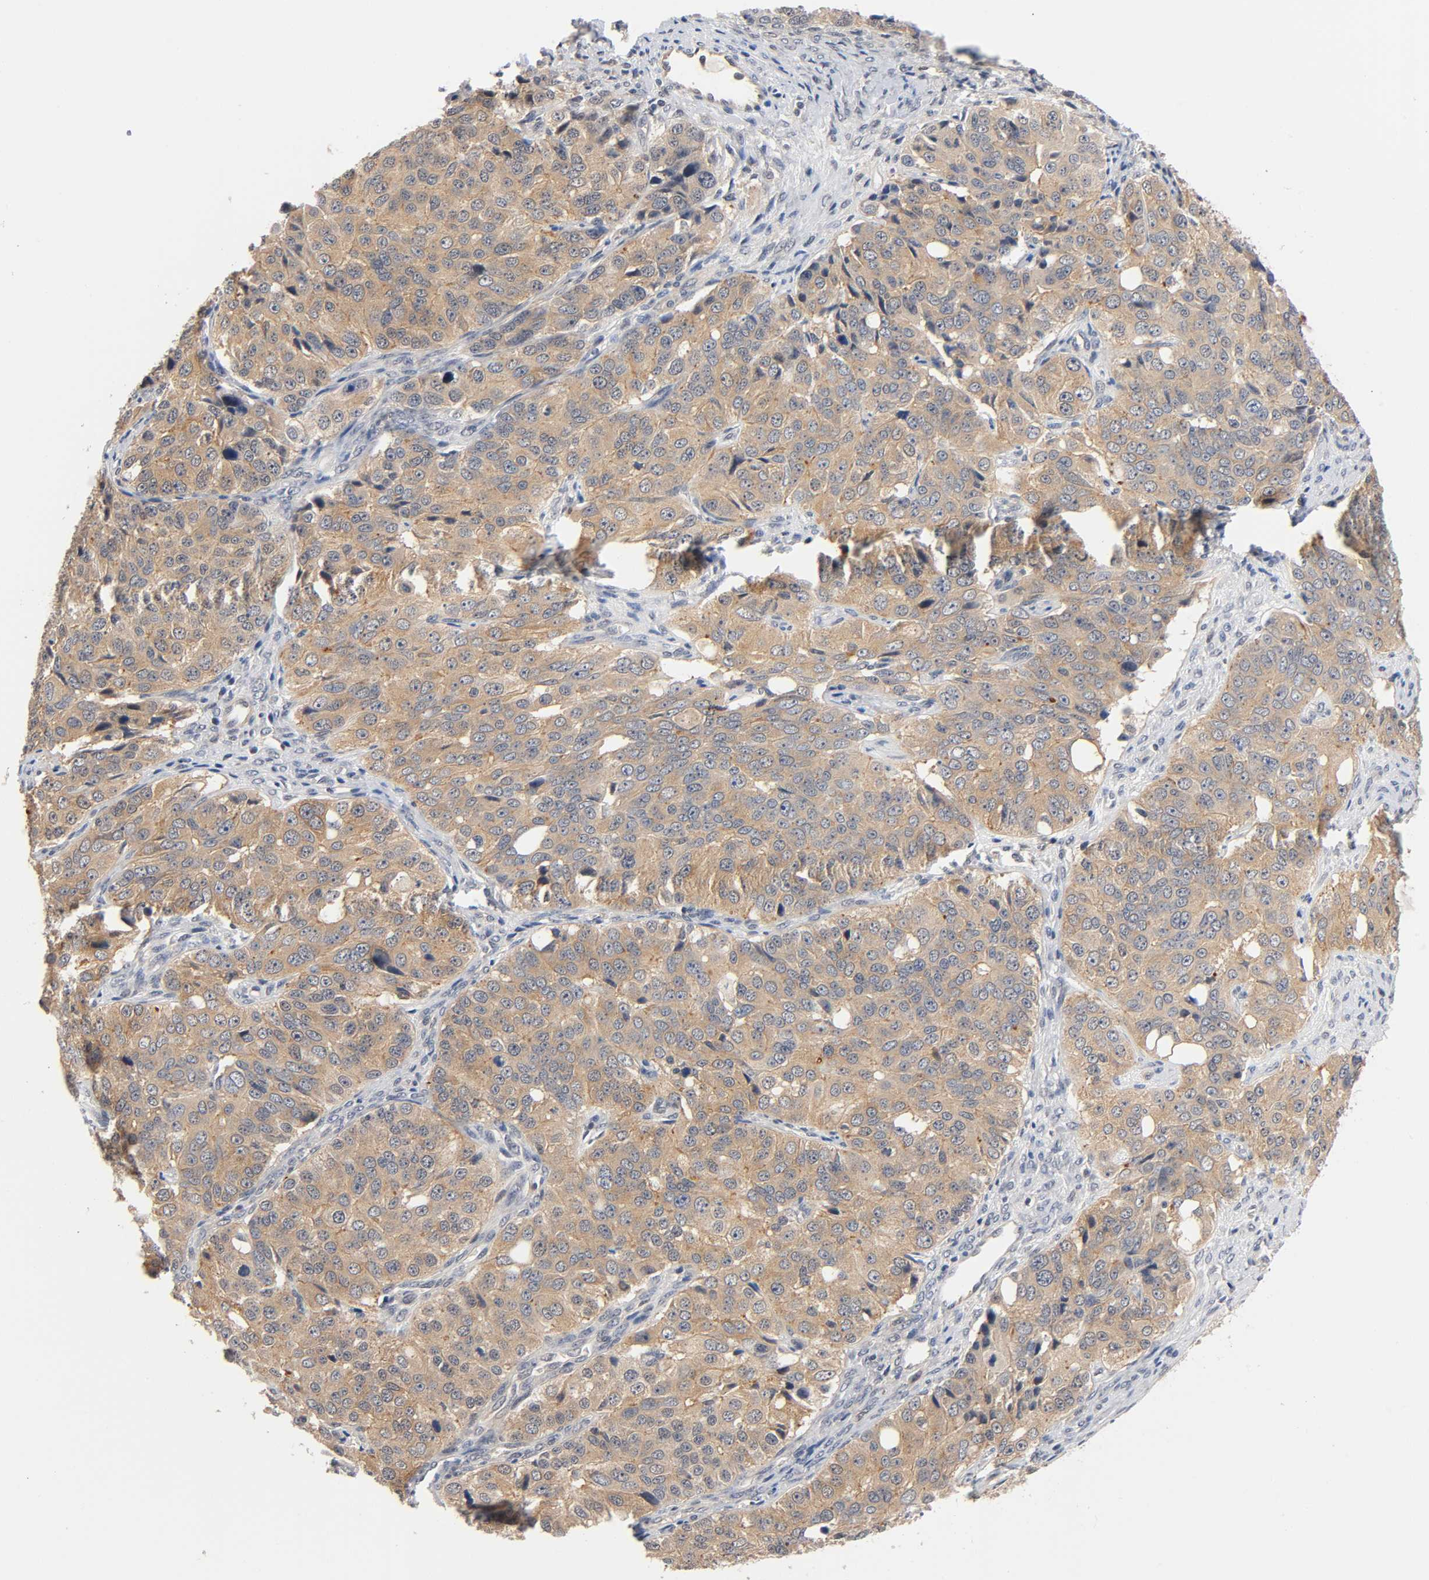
{"staining": {"intensity": "moderate", "quantity": ">75%", "location": "cytoplasmic/membranous"}, "tissue": "ovarian cancer", "cell_type": "Tumor cells", "image_type": "cancer", "snomed": [{"axis": "morphology", "description": "Carcinoma, endometroid"}, {"axis": "topography", "description": "Ovary"}], "caption": "The image displays staining of ovarian cancer (endometroid carcinoma), revealing moderate cytoplasmic/membranous protein staining (brown color) within tumor cells. The staining was performed using DAB to visualize the protein expression in brown, while the nuclei were stained in blue with hematoxylin (Magnification: 20x).", "gene": "PRKAB1", "patient": {"sex": "female", "age": 51}}